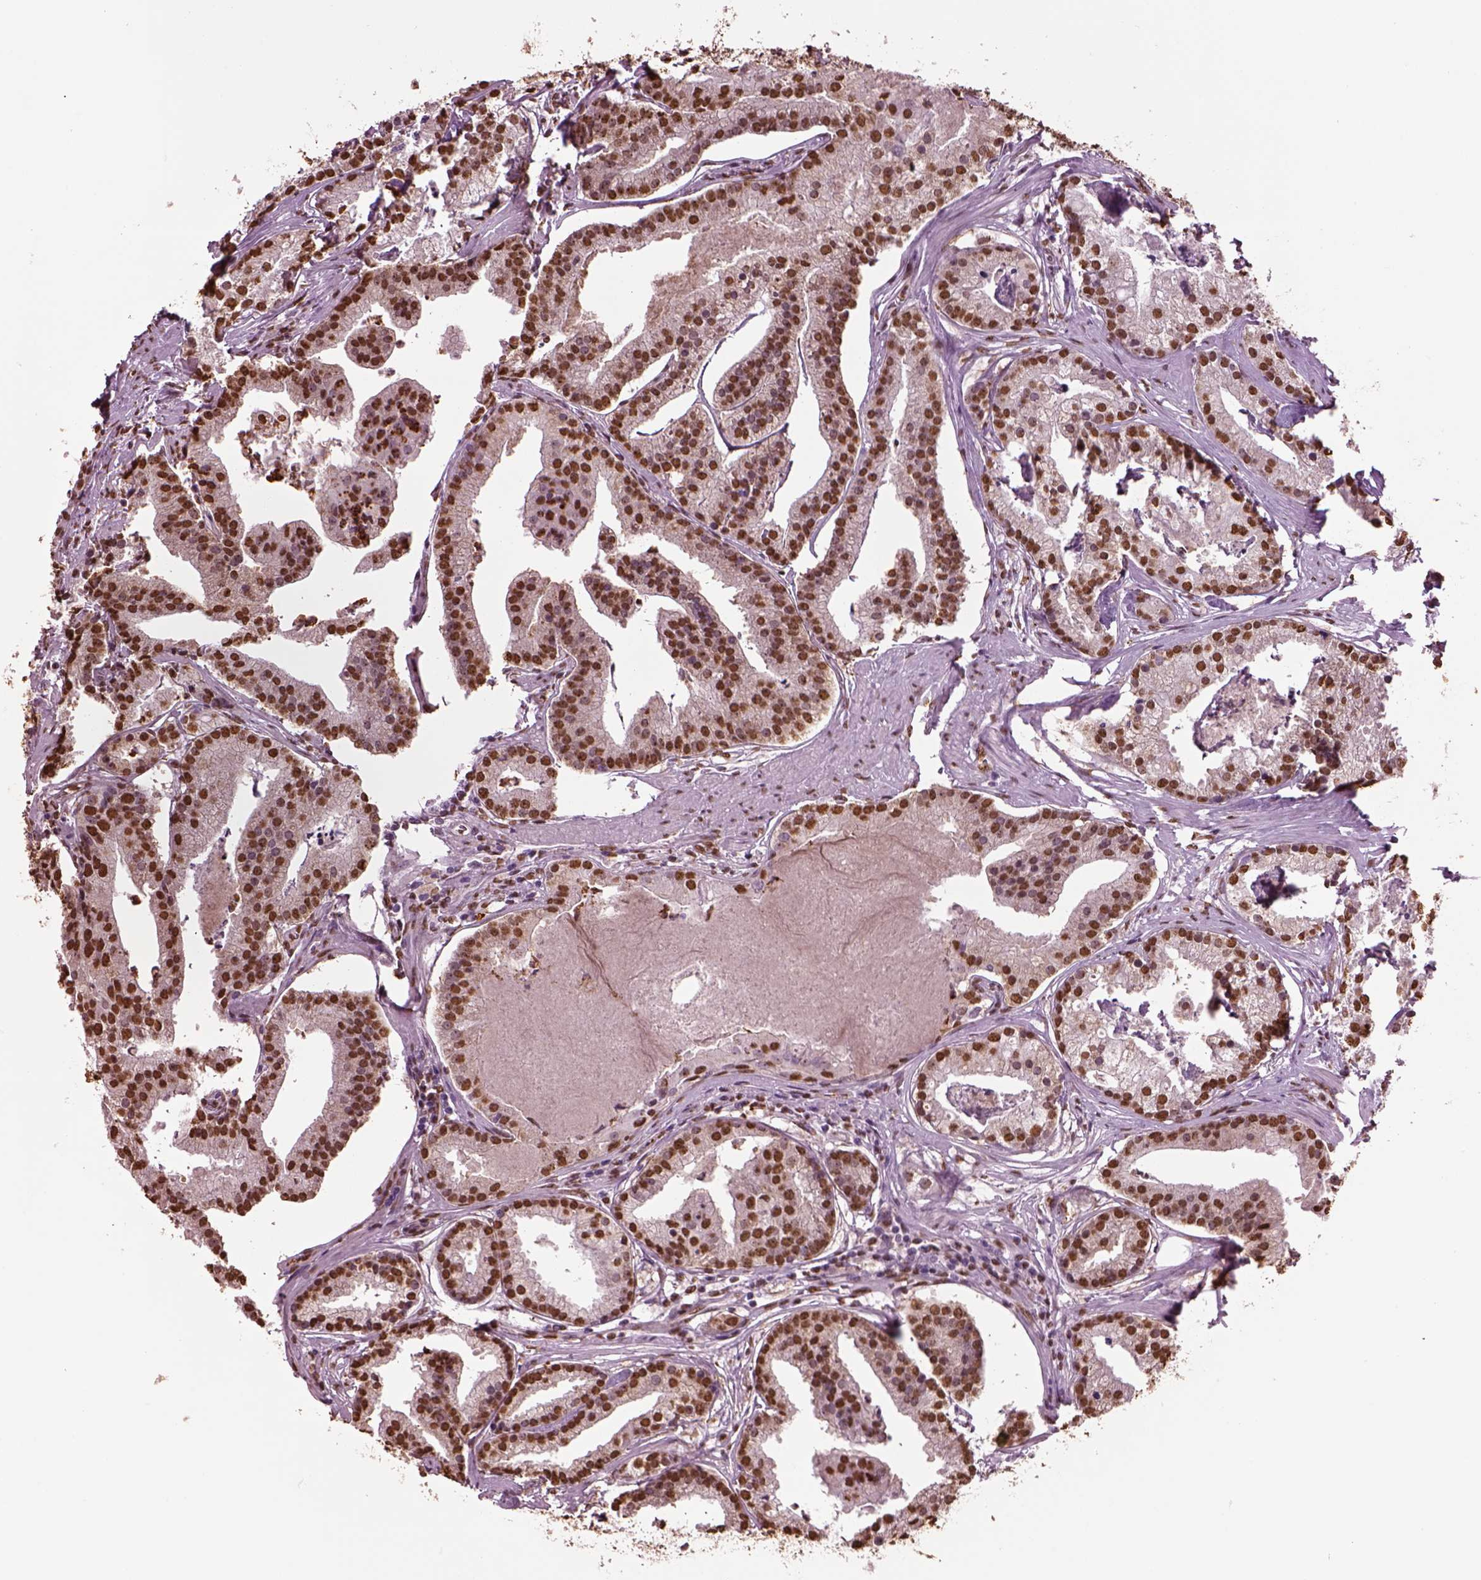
{"staining": {"intensity": "strong", "quantity": ">75%", "location": "nuclear"}, "tissue": "prostate cancer", "cell_type": "Tumor cells", "image_type": "cancer", "snomed": [{"axis": "morphology", "description": "Adenocarcinoma, NOS"}, {"axis": "topography", "description": "Prostate and seminal vesicle, NOS"}, {"axis": "topography", "description": "Prostate"}], "caption": "Immunohistochemical staining of human prostate adenocarcinoma demonstrates strong nuclear protein positivity in about >75% of tumor cells.", "gene": "DDX3X", "patient": {"sex": "male", "age": 44}}